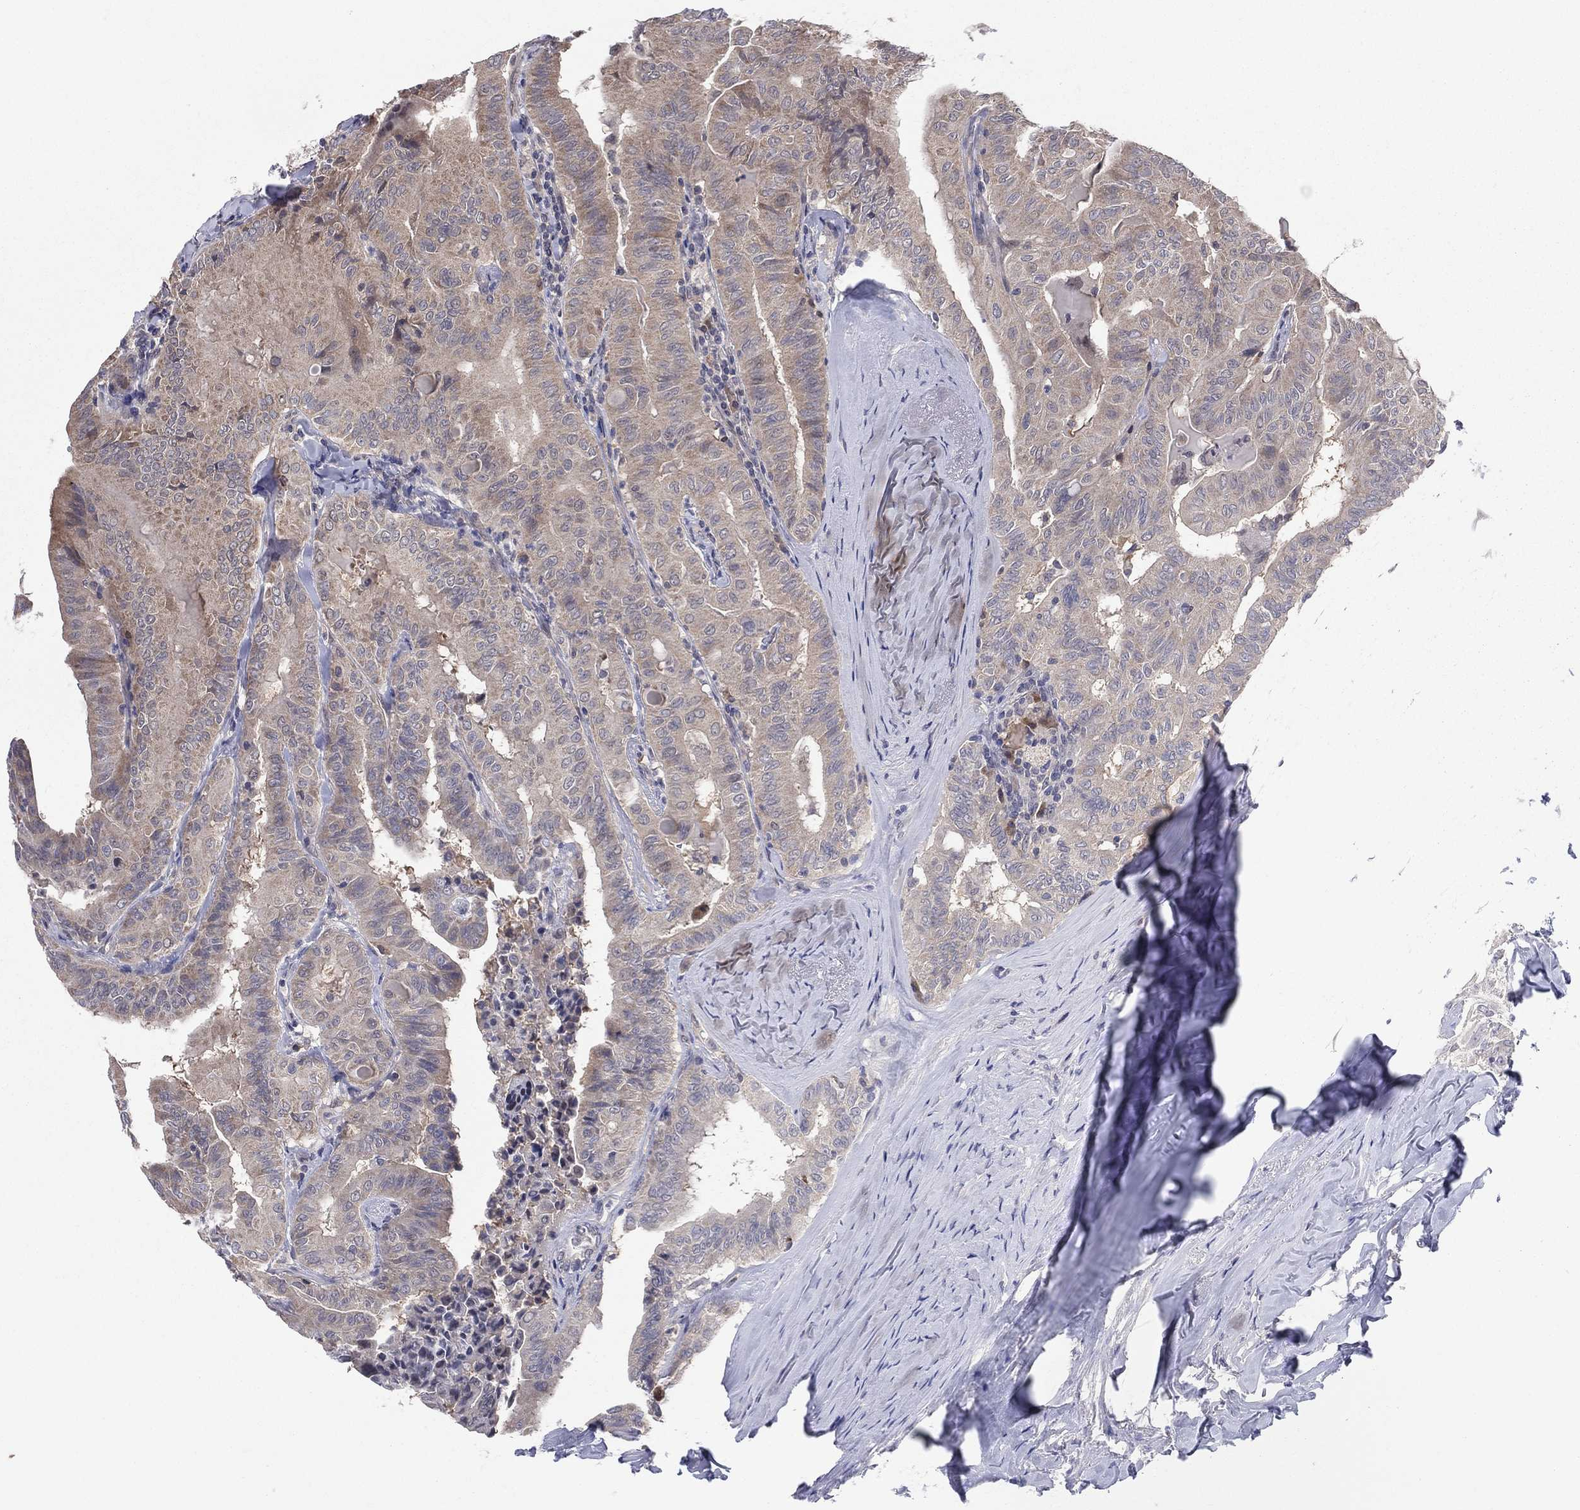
{"staining": {"intensity": "weak", "quantity": "25%-75%", "location": "cytoplasmic/membranous"}, "tissue": "thyroid cancer", "cell_type": "Tumor cells", "image_type": "cancer", "snomed": [{"axis": "morphology", "description": "Papillary adenocarcinoma, NOS"}, {"axis": "topography", "description": "Thyroid gland"}], "caption": "A high-resolution micrograph shows IHC staining of papillary adenocarcinoma (thyroid), which shows weak cytoplasmic/membranous expression in approximately 25%-75% of tumor cells.", "gene": "DLG4", "patient": {"sex": "female", "age": 68}}